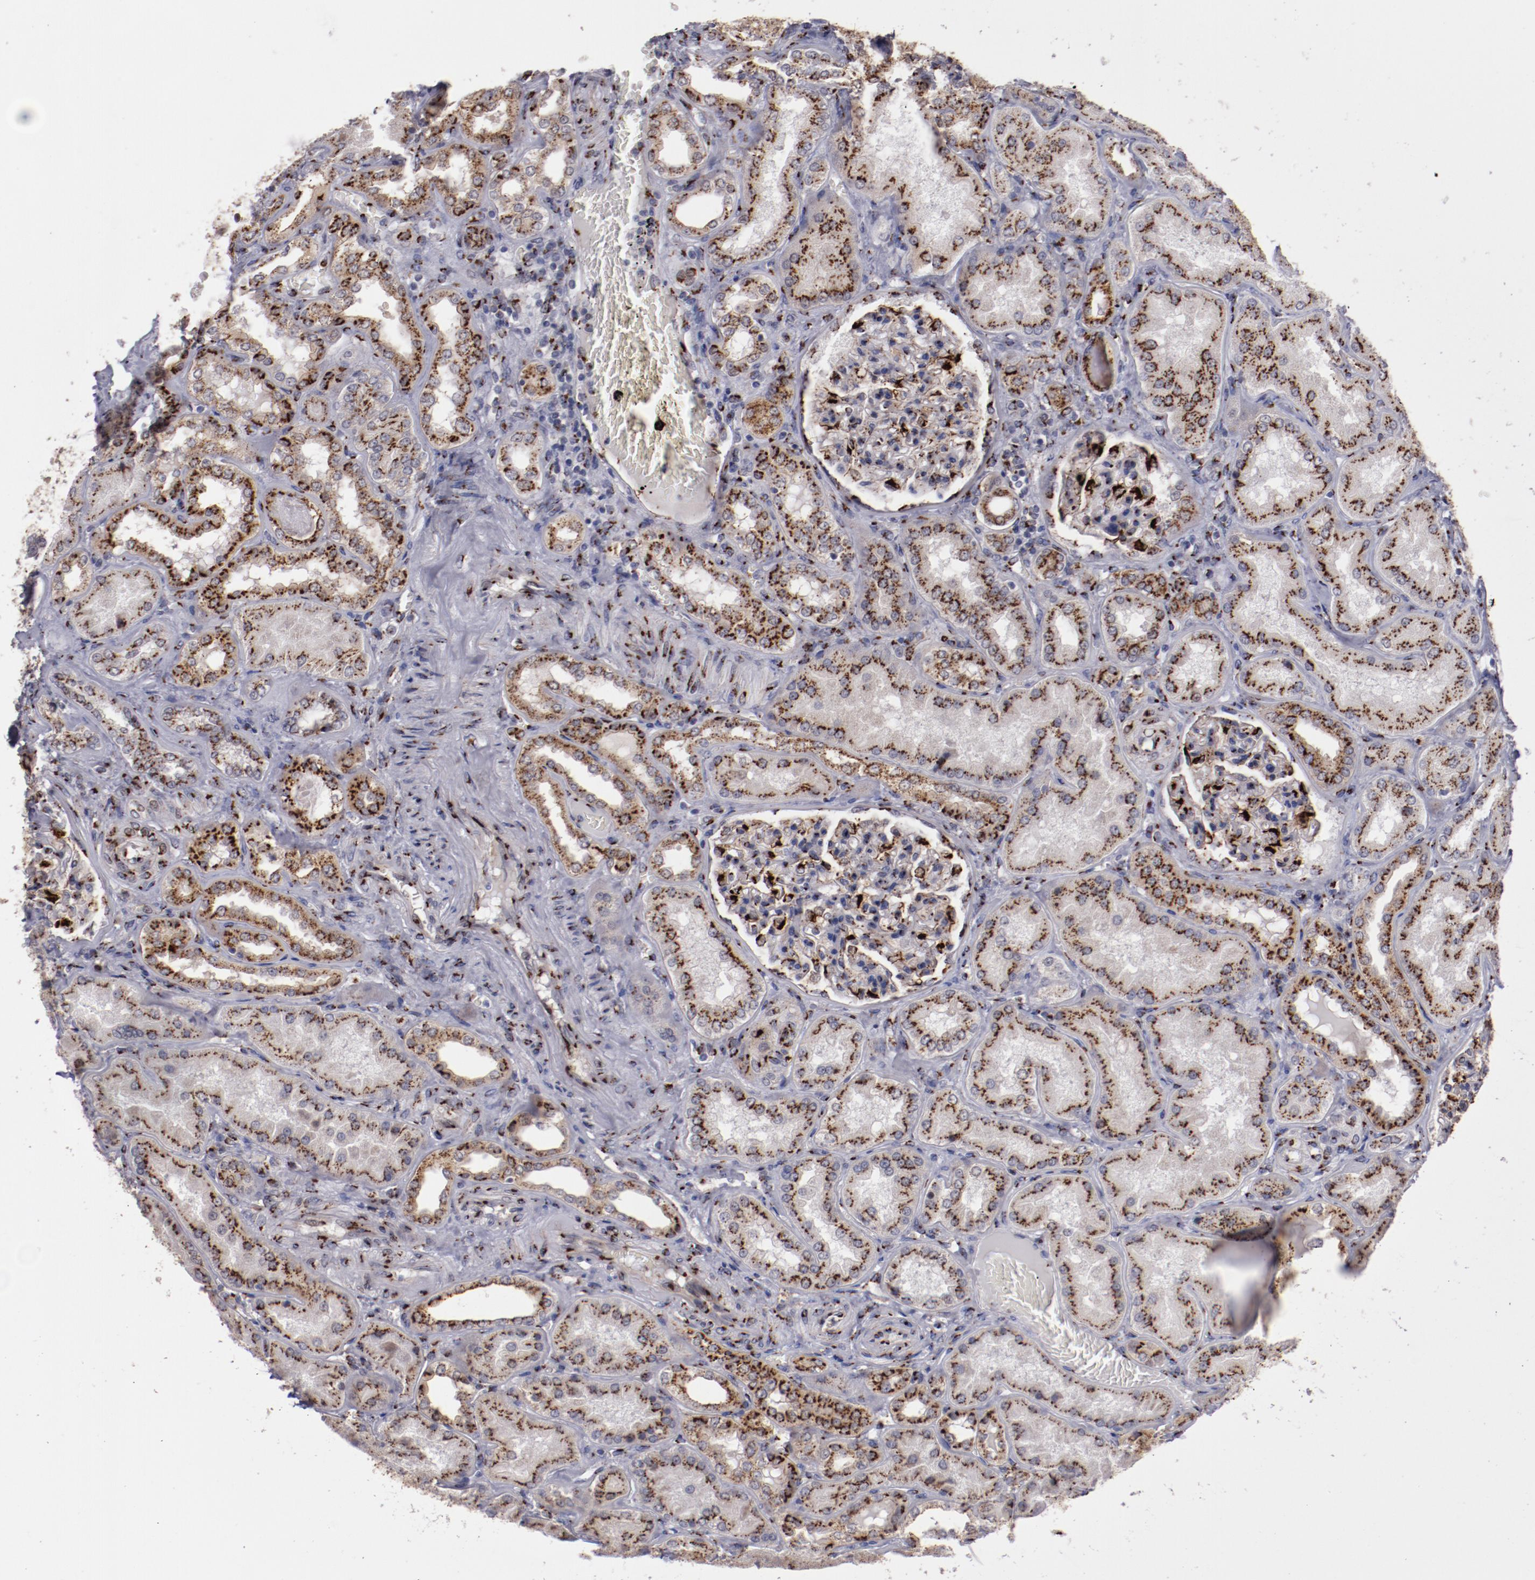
{"staining": {"intensity": "strong", "quantity": ">75%", "location": "cytoplasmic/membranous"}, "tissue": "kidney", "cell_type": "Cells in glomeruli", "image_type": "normal", "snomed": [{"axis": "morphology", "description": "Normal tissue, NOS"}, {"axis": "topography", "description": "Kidney"}], "caption": "Immunohistochemical staining of normal kidney shows strong cytoplasmic/membranous protein positivity in about >75% of cells in glomeruli. The protein of interest is shown in brown color, while the nuclei are stained blue.", "gene": "GOLIM4", "patient": {"sex": "female", "age": 56}}